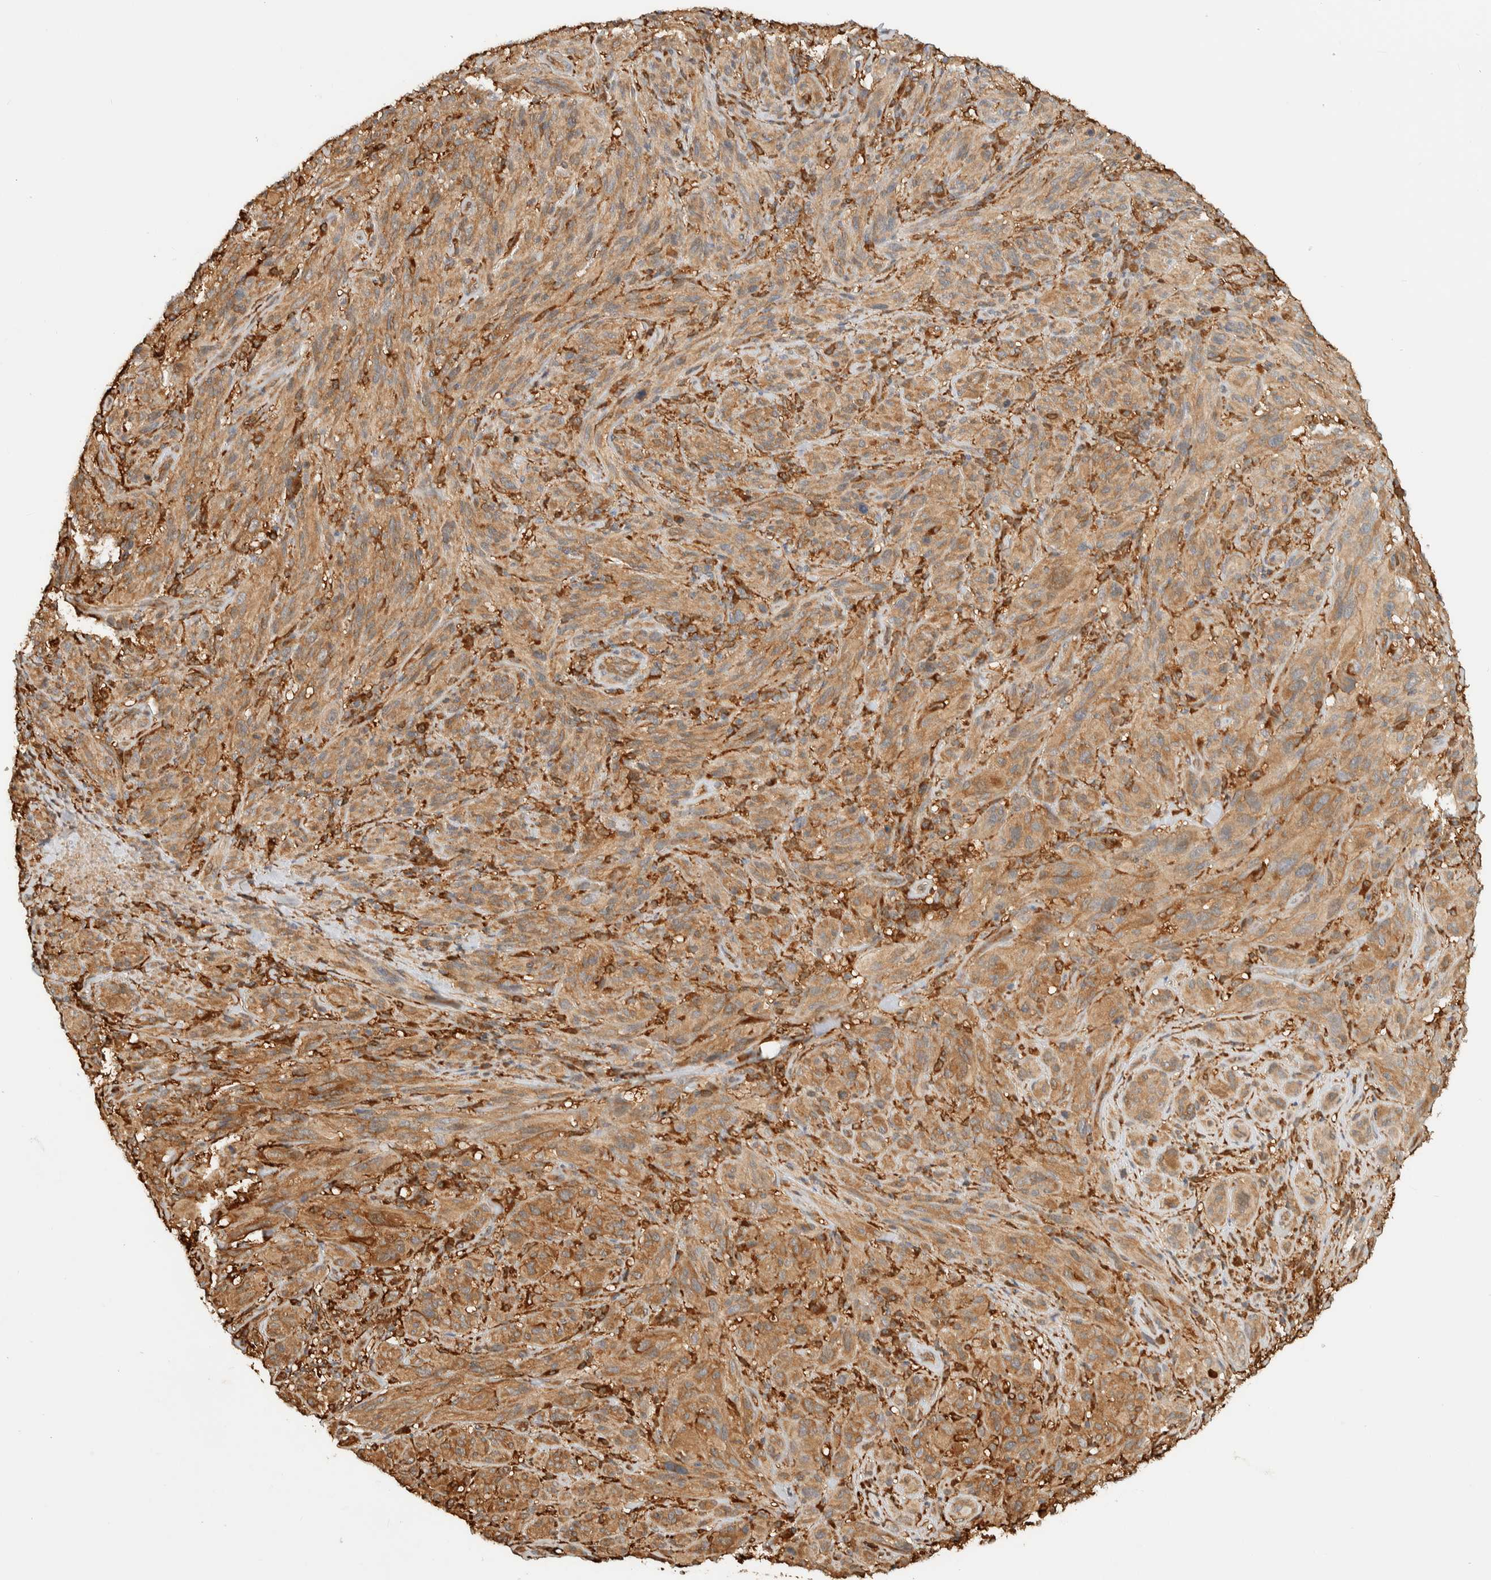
{"staining": {"intensity": "moderate", "quantity": ">75%", "location": "cytoplasmic/membranous"}, "tissue": "melanoma", "cell_type": "Tumor cells", "image_type": "cancer", "snomed": [{"axis": "morphology", "description": "Malignant melanoma, NOS"}, {"axis": "topography", "description": "Skin of head"}], "caption": "Malignant melanoma tissue displays moderate cytoplasmic/membranous positivity in approximately >75% of tumor cells The staining was performed using DAB, with brown indicating positive protein expression. Nuclei are stained blue with hematoxylin.", "gene": "TMEM192", "patient": {"sex": "male", "age": 96}}